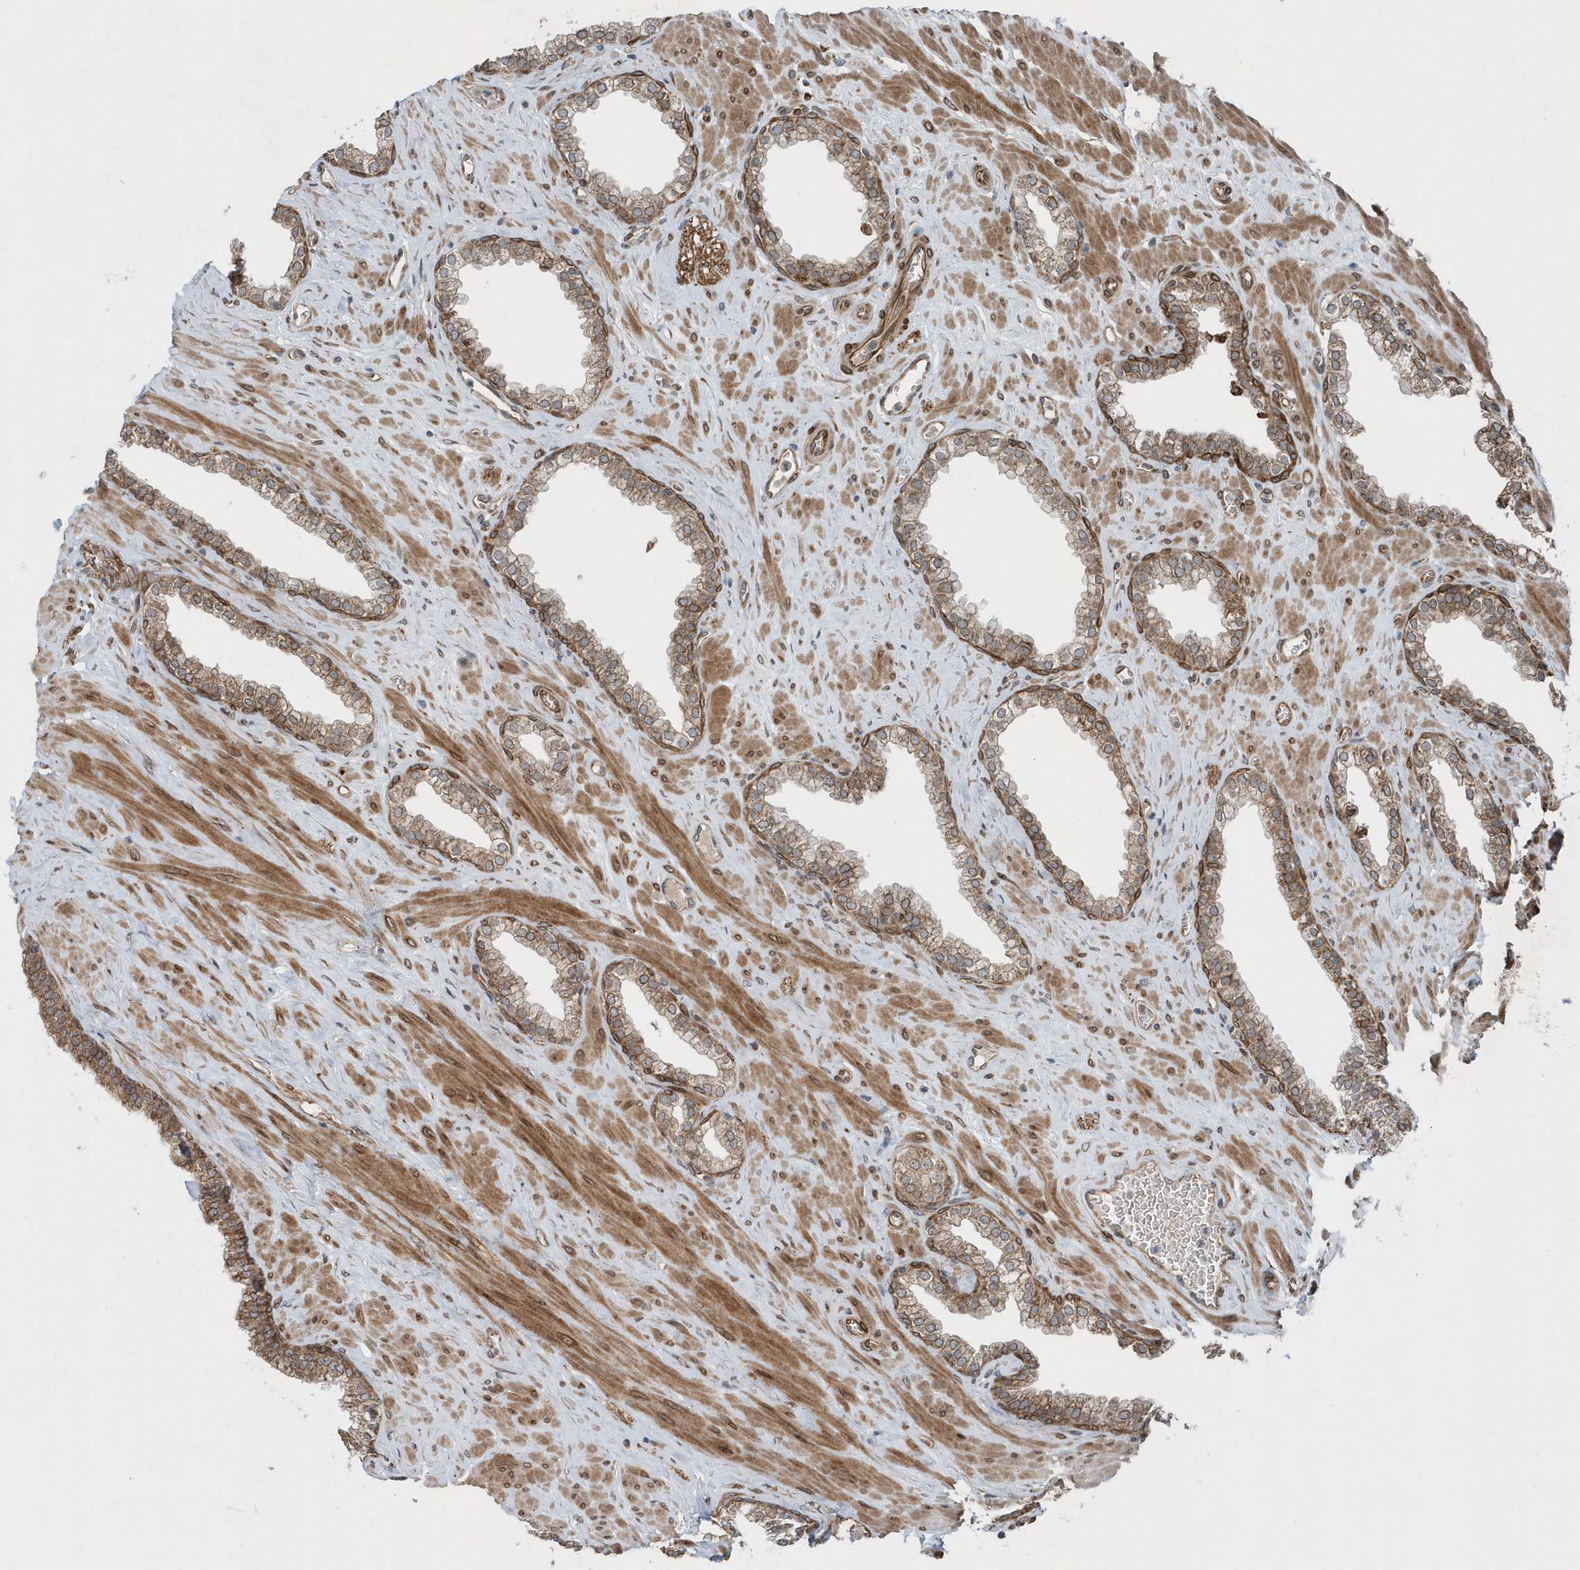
{"staining": {"intensity": "moderate", "quantity": "25%-75%", "location": "cytoplasmic/membranous"}, "tissue": "prostate", "cell_type": "Glandular cells", "image_type": "normal", "snomed": [{"axis": "morphology", "description": "Normal tissue, NOS"}, {"axis": "morphology", "description": "Urothelial carcinoma, Low grade"}, {"axis": "topography", "description": "Urinary bladder"}, {"axis": "topography", "description": "Prostate"}], "caption": "Immunohistochemistry (IHC) (DAB) staining of unremarkable prostate displays moderate cytoplasmic/membranous protein positivity in approximately 25%-75% of glandular cells.", "gene": "MCC", "patient": {"sex": "male", "age": 60}}